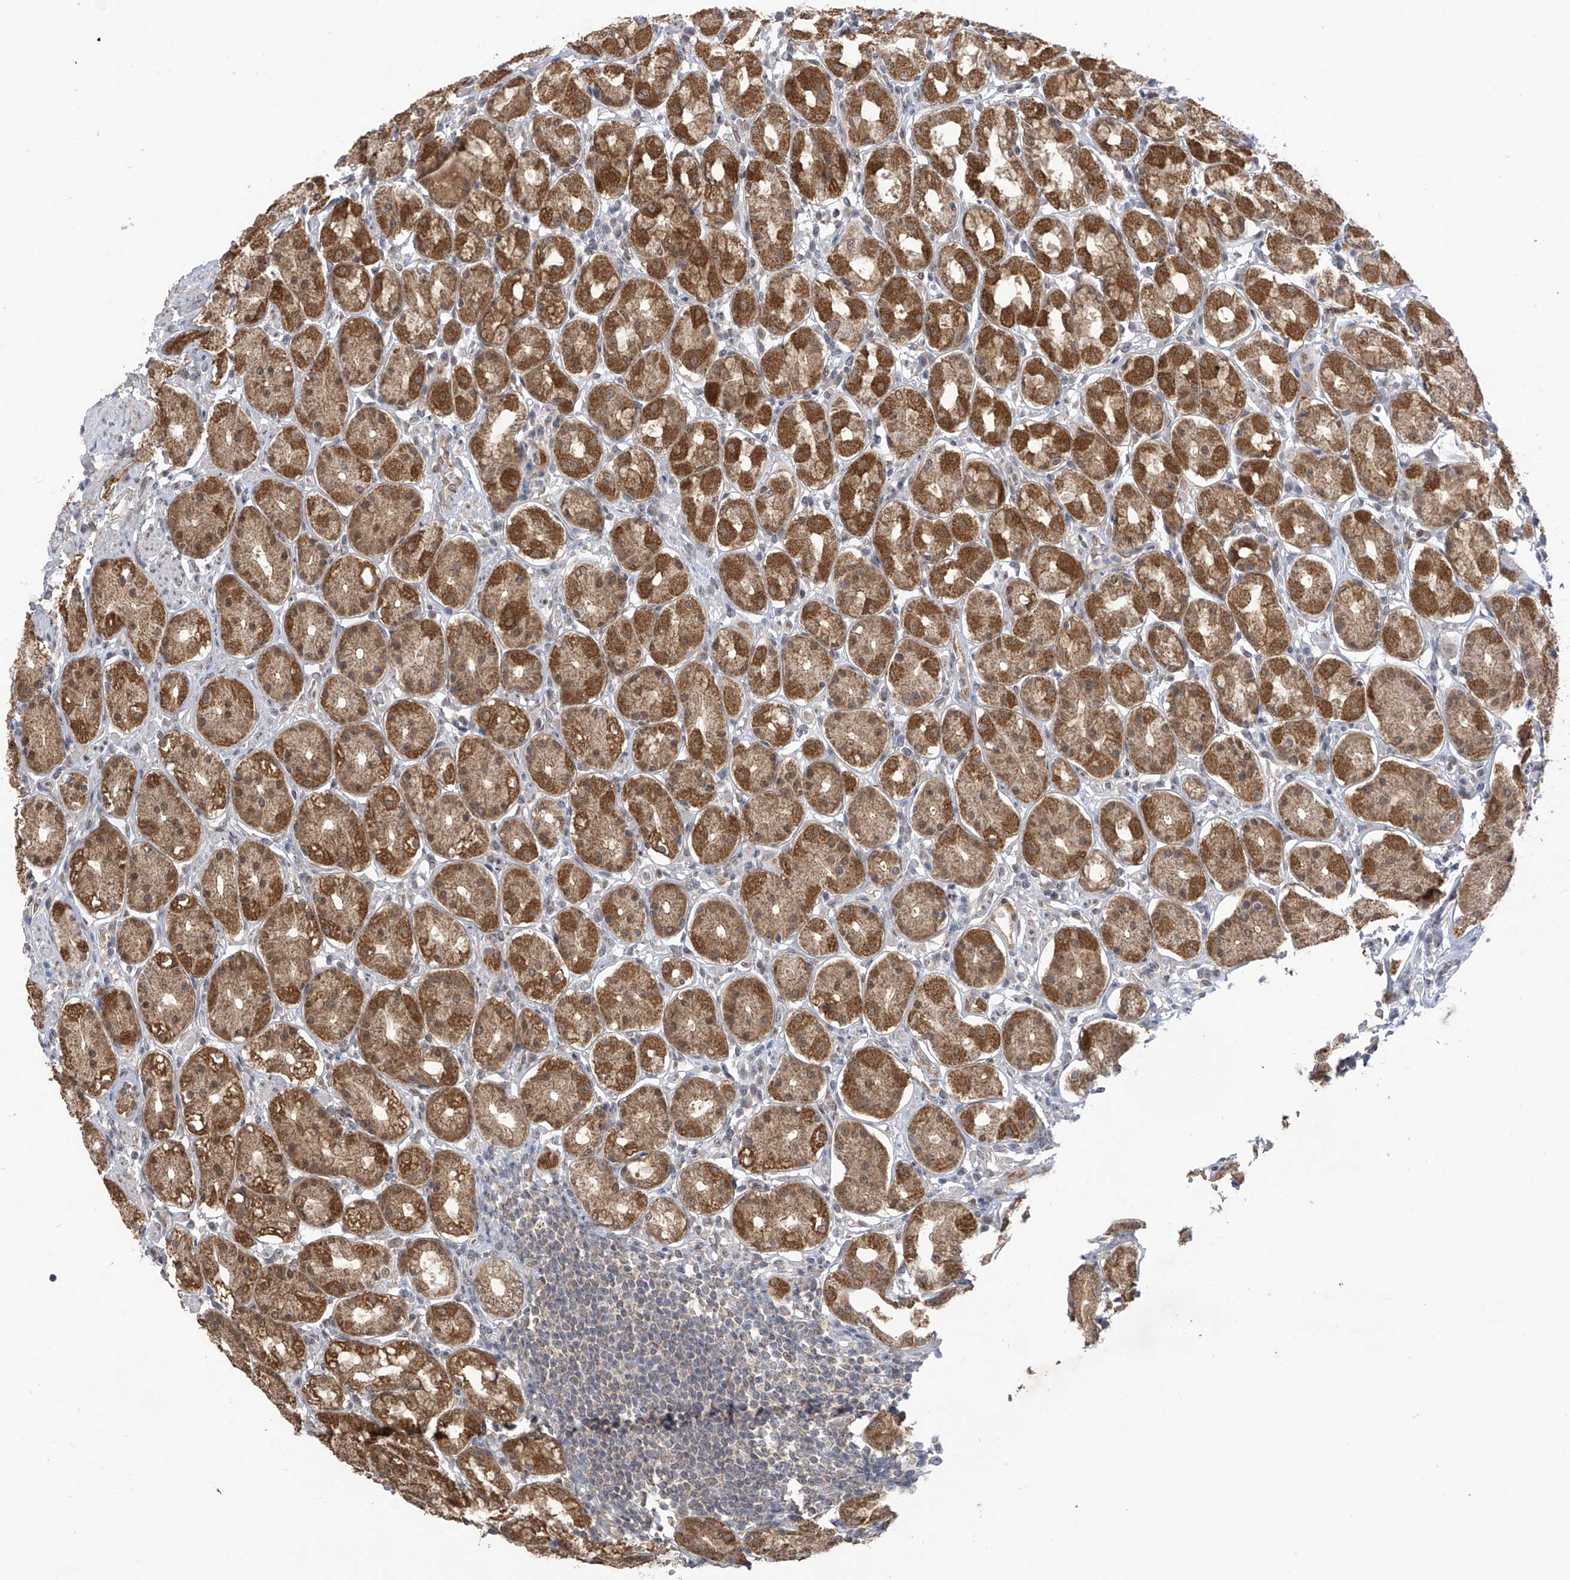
{"staining": {"intensity": "strong", "quantity": ">75%", "location": "cytoplasmic/membranous,nuclear"}, "tissue": "stomach", "cell_type": "Glandular cells", "image_type": "normal", "snomed": [{"axis": "morphology", "description": "Normal tissue, NOS"}, {"axis": "topography", "description": "Stomach"}, {"axis": "topography", "description": "Stomach, lower"}], "caption": "IHC histopathology image of unremarkable stomach stained for a protein (brown), which exhibits high levels of strong cytoplasmic/membranous,nuclear staining in approximately >75% of glandular cells.", "gene": "KIAA1522", "patient": {"sex": "female", "age": 56}}